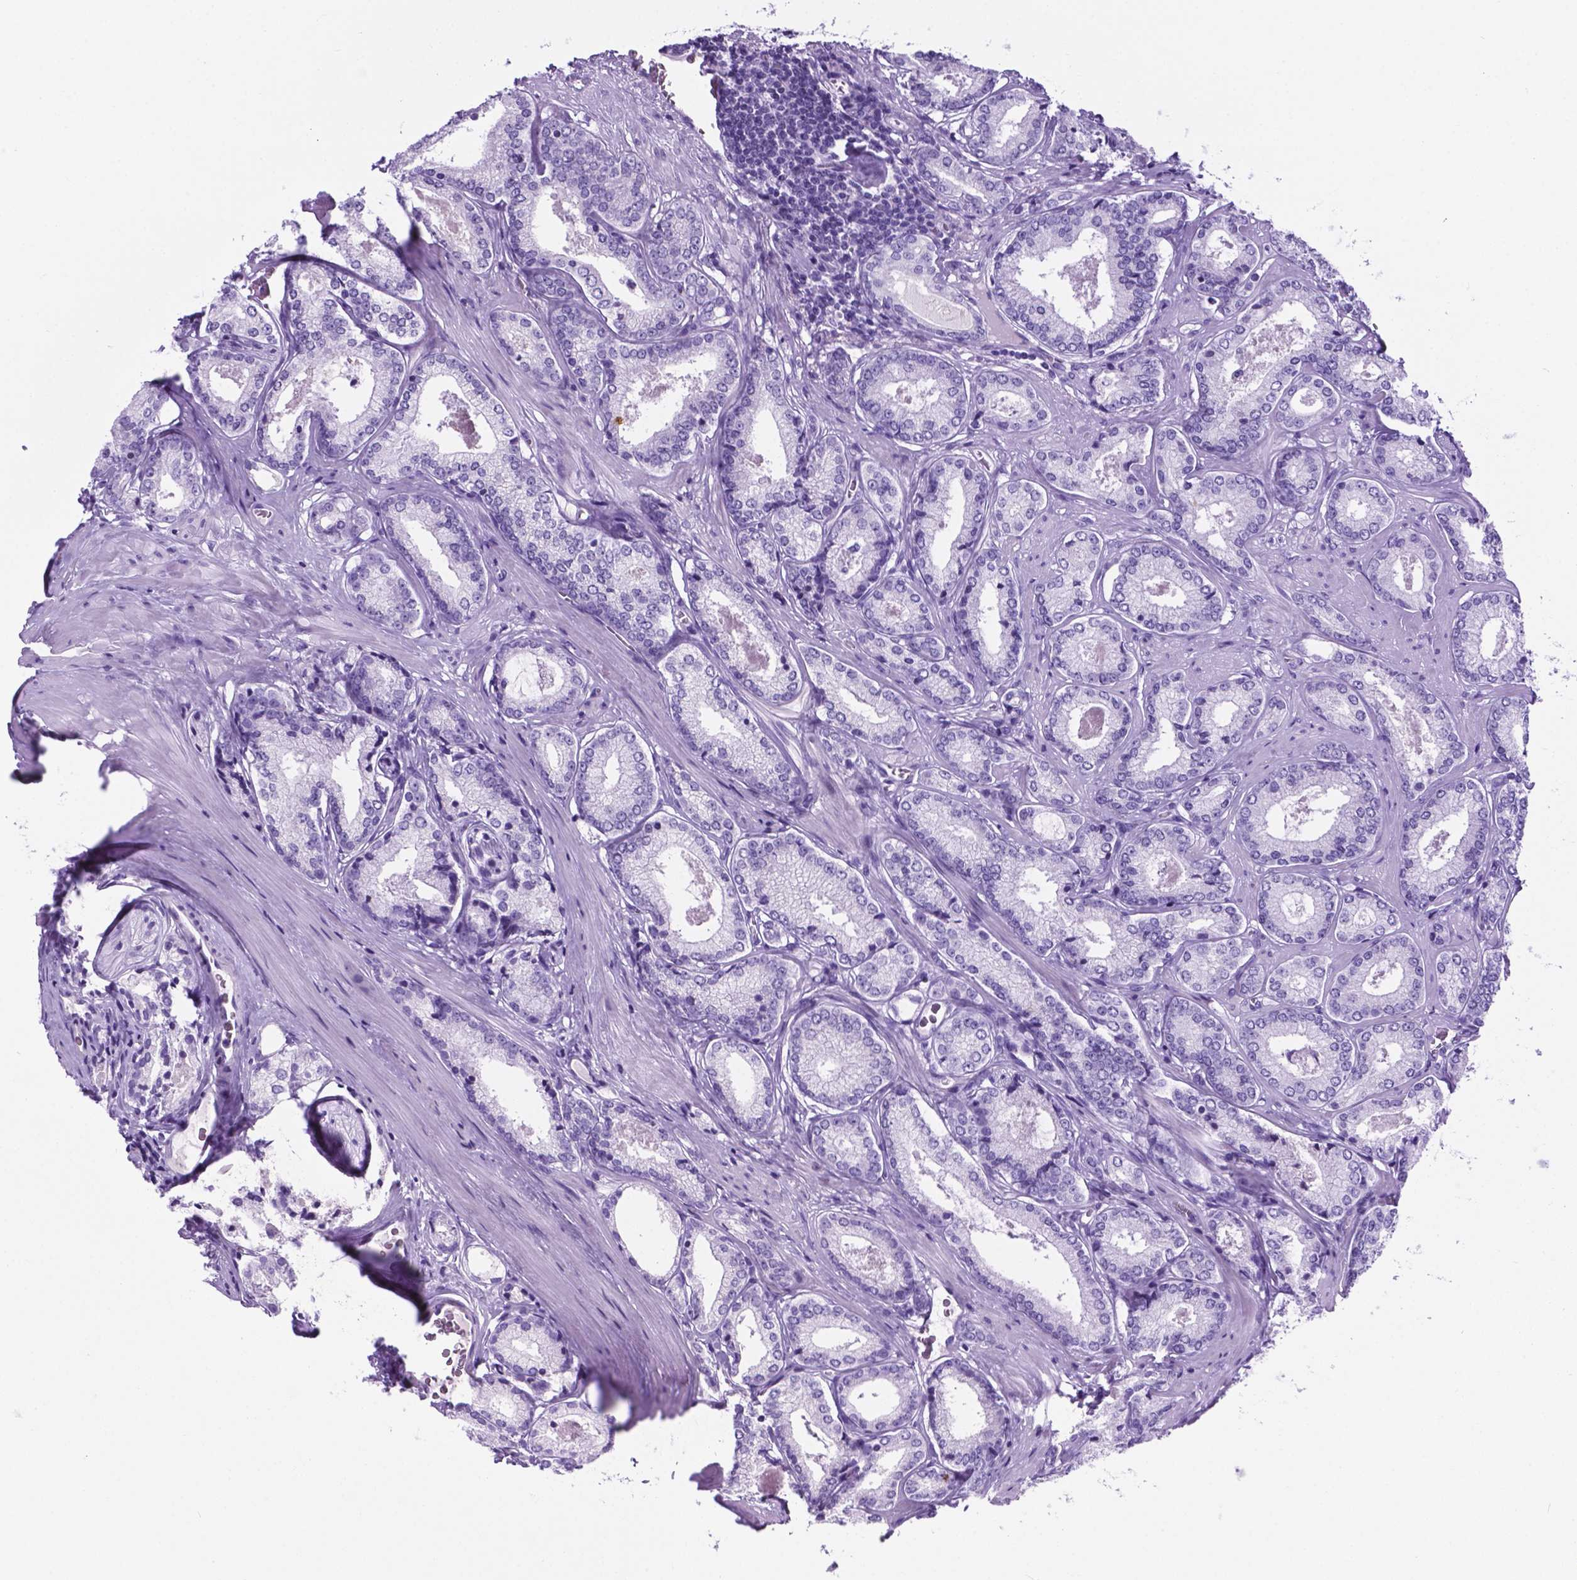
{"staining": {"intensity": "negative", "quantity": "none", "location": "none"}, "tissue": "prostate cancer", "cell_type": "Tumor cells", "image_type": "cancer", "snomed": [{"axis": "morphology", "description": "Adenocarcinoma, Low grade"}, {"axis": "topography", "description": "Prostate"}], "caption": "Tumor cells show no significant protein staining in prostate cancer.", "gene": "C17orf107", "patient": {"sex": "male", "age": 56}}